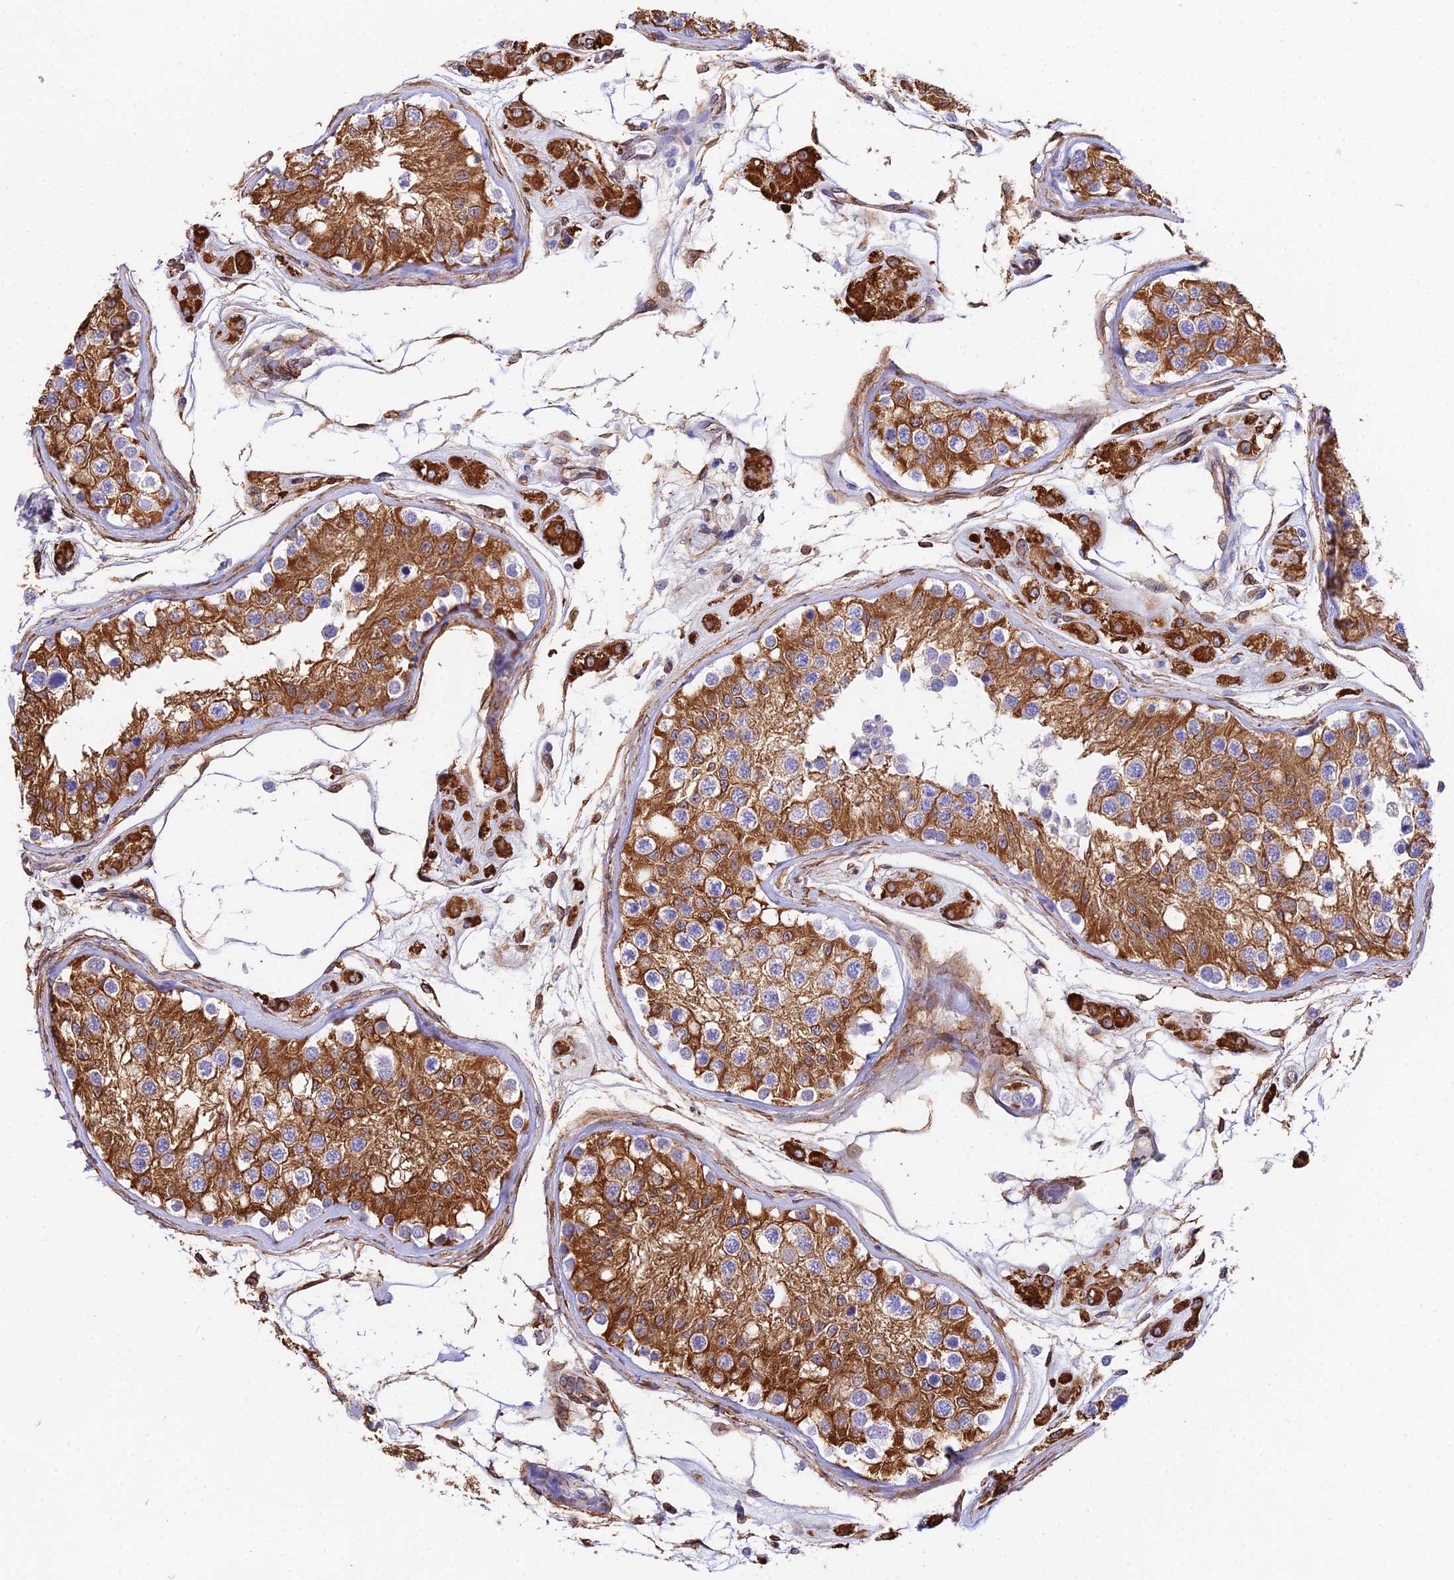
{"staining": {"intensity": "moderate", "quantity": ">75%", "location": "cytoplasmic/membranous"}, "tissue": "testis", "cell_type": "Cells in seminiferous ducts", "image_type": "normal", "snomed": [{"axis": "morphology", "description": "Normal tissue, NOS"}, {"axis": "morphology", "description": "Adenocarcinoma, metastatic, NOS"}, {"axis": "topography", "description": "Testis"}], "caption": "Brown immunohistochemical staining in unremarkable testis reveals moderate cytoplasmic/membranous staining in about >75% of cells in seminiferous ducts. (DAB IHC with brightfield microscopy, high magnification).", "gene": "MXRA7", "patient": {"sex": "male", "age": 26}}